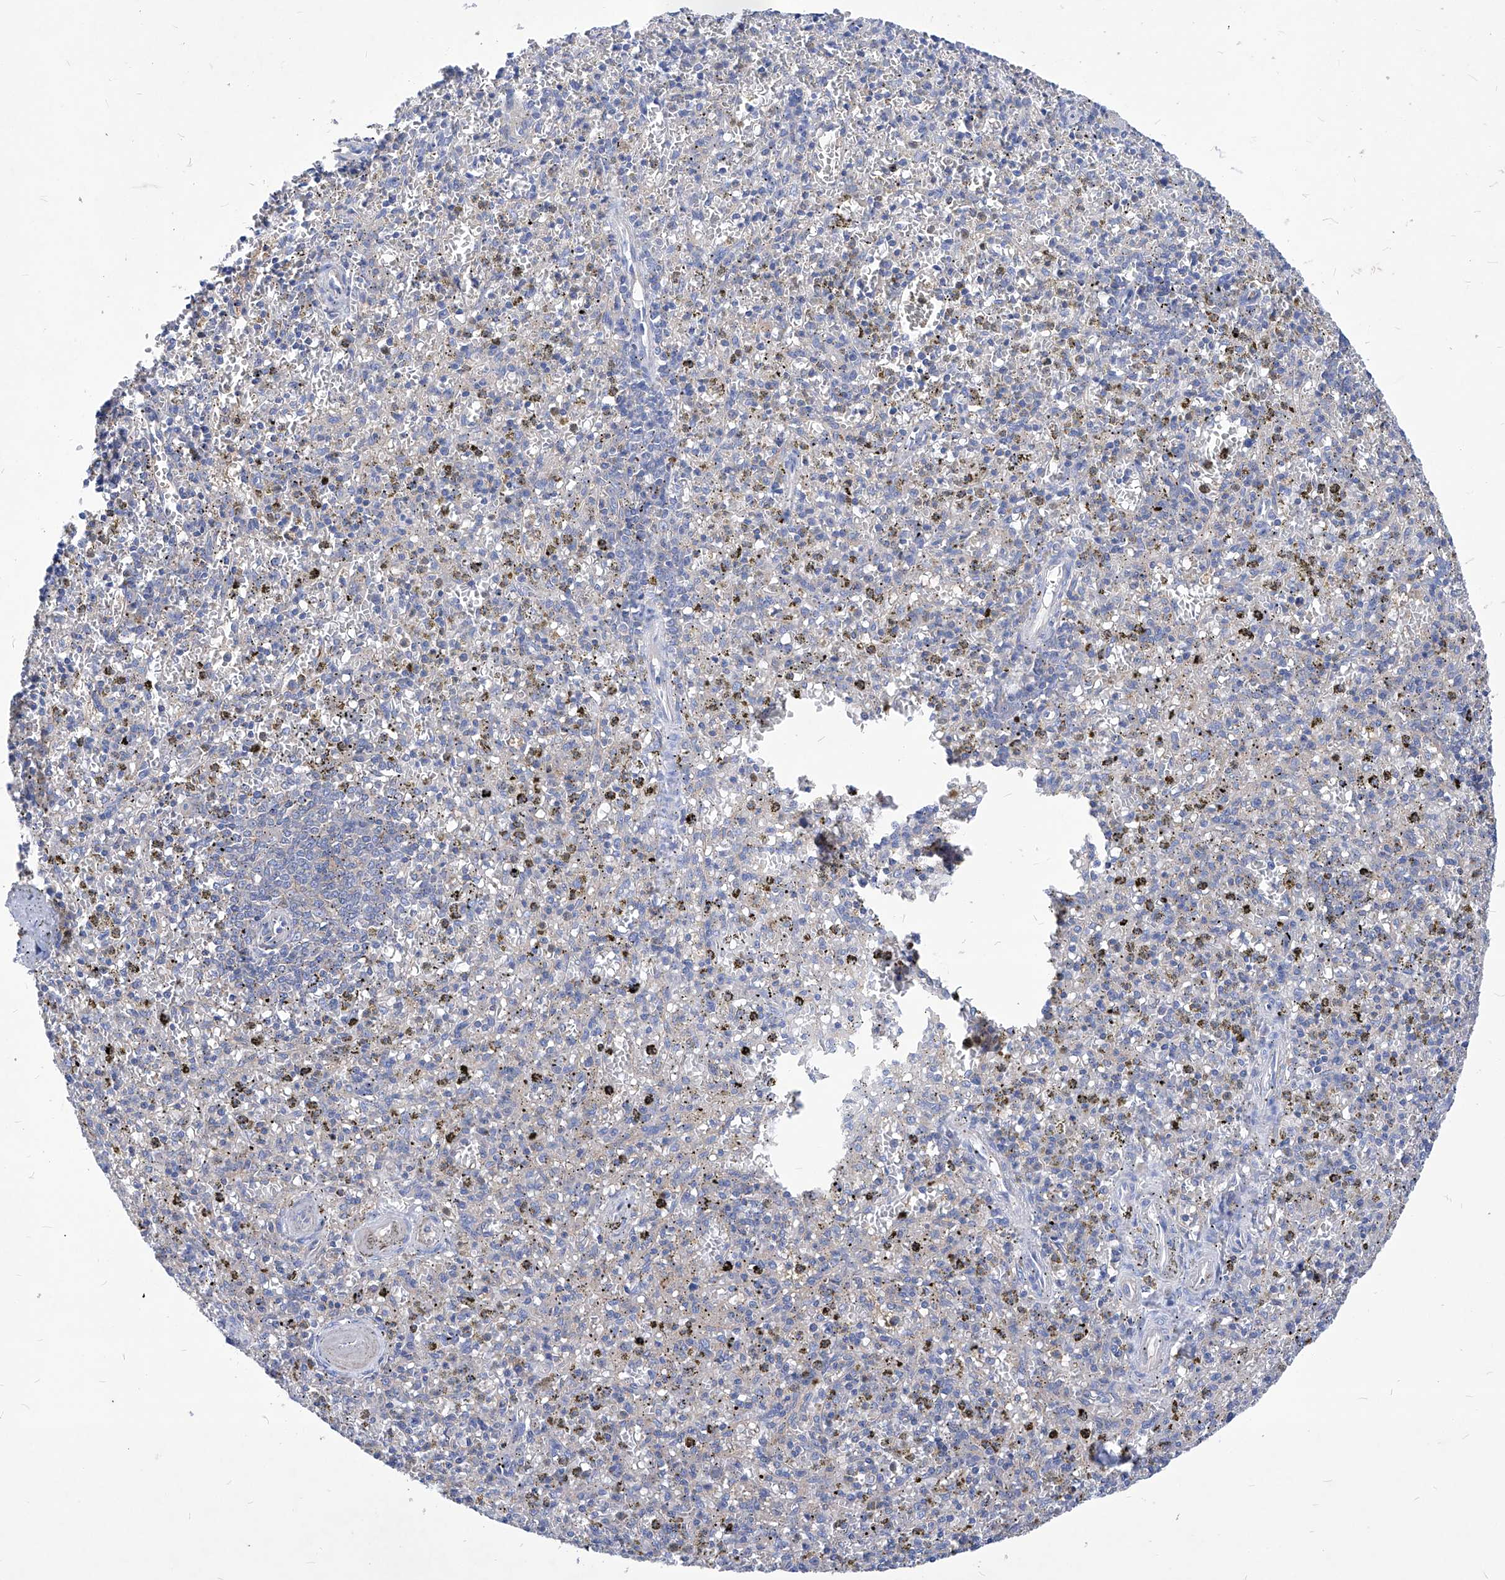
{"staining": {"intensity": "negative", "quantity": "none", "location": "none"}, "tissue": "spleen", "cell_type": "Cells in red pulp", "image_type": "normal", "snomed": [{"axis": "morphology", "description": "Normal tissue, NOS"}, {"axis": "topography", "description": "Spleen"}], "caption": "This is an immunohistochemistry (IHC) histopathology image of benign human spleen. There is no positivity in cells in red pulp.", "gene": "XPNPEP1", "patient": {"sex": "male", "age": 72}}